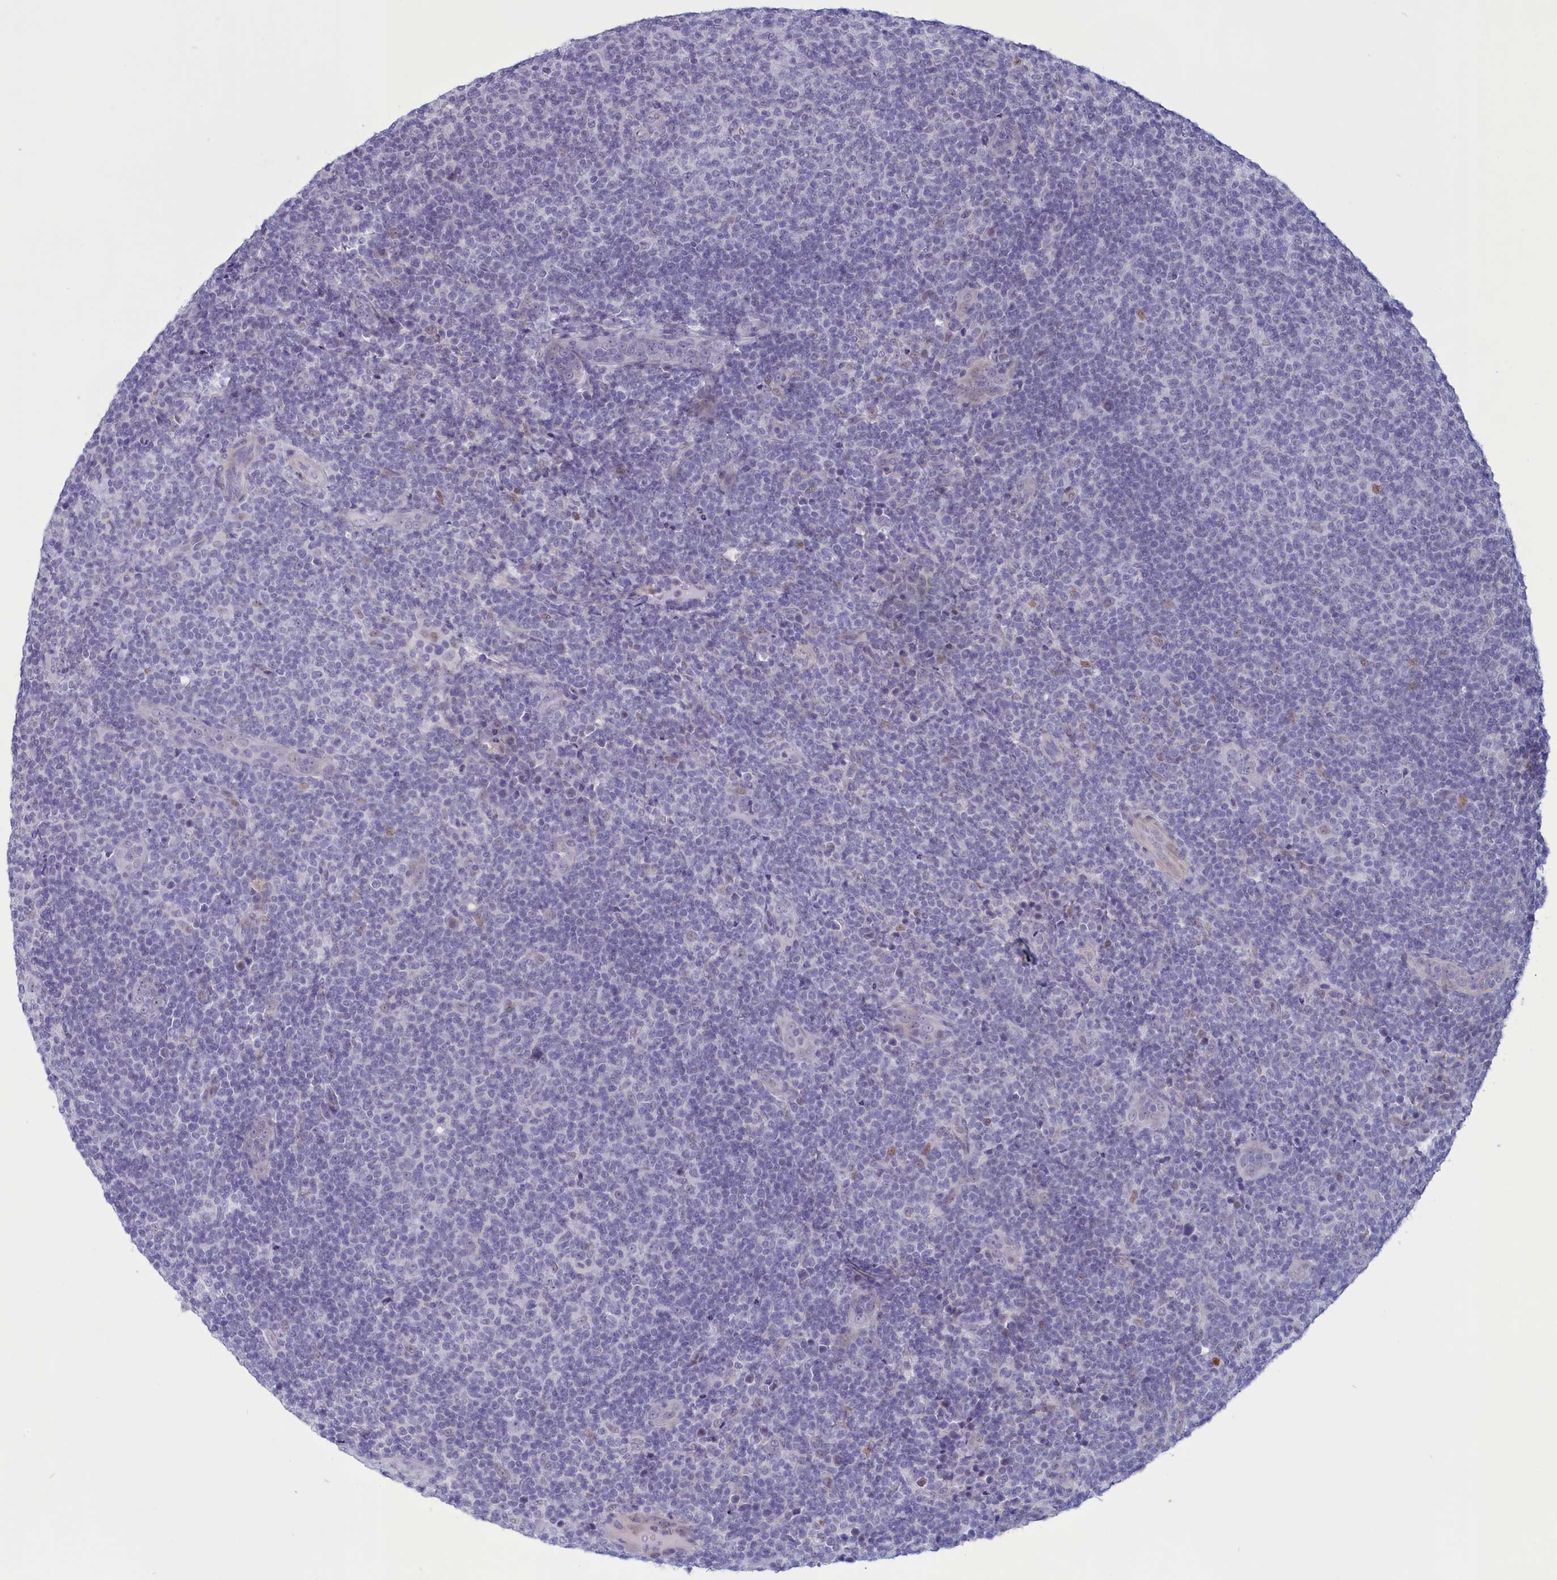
{"staining": {"intensity": "negative", "quantity": "none", "location": "none"}, "tissue": "lymphoma", "cell_type": "Tumor cells", "image_type": "cancer", "snomed": [{"axis": "morphology", "description": "Malignant lymphoma, non-Hodgkin's type, Low grade"}, {"axis": "topography", "description": "Lymph node"}], "caption": "Tumor cells show no significant protein positivity in low-grade malignant lymphoma, non-Hodgkin's type.", "gene": "ELOA2", "patient": {"sex": "male", "age": 66}}